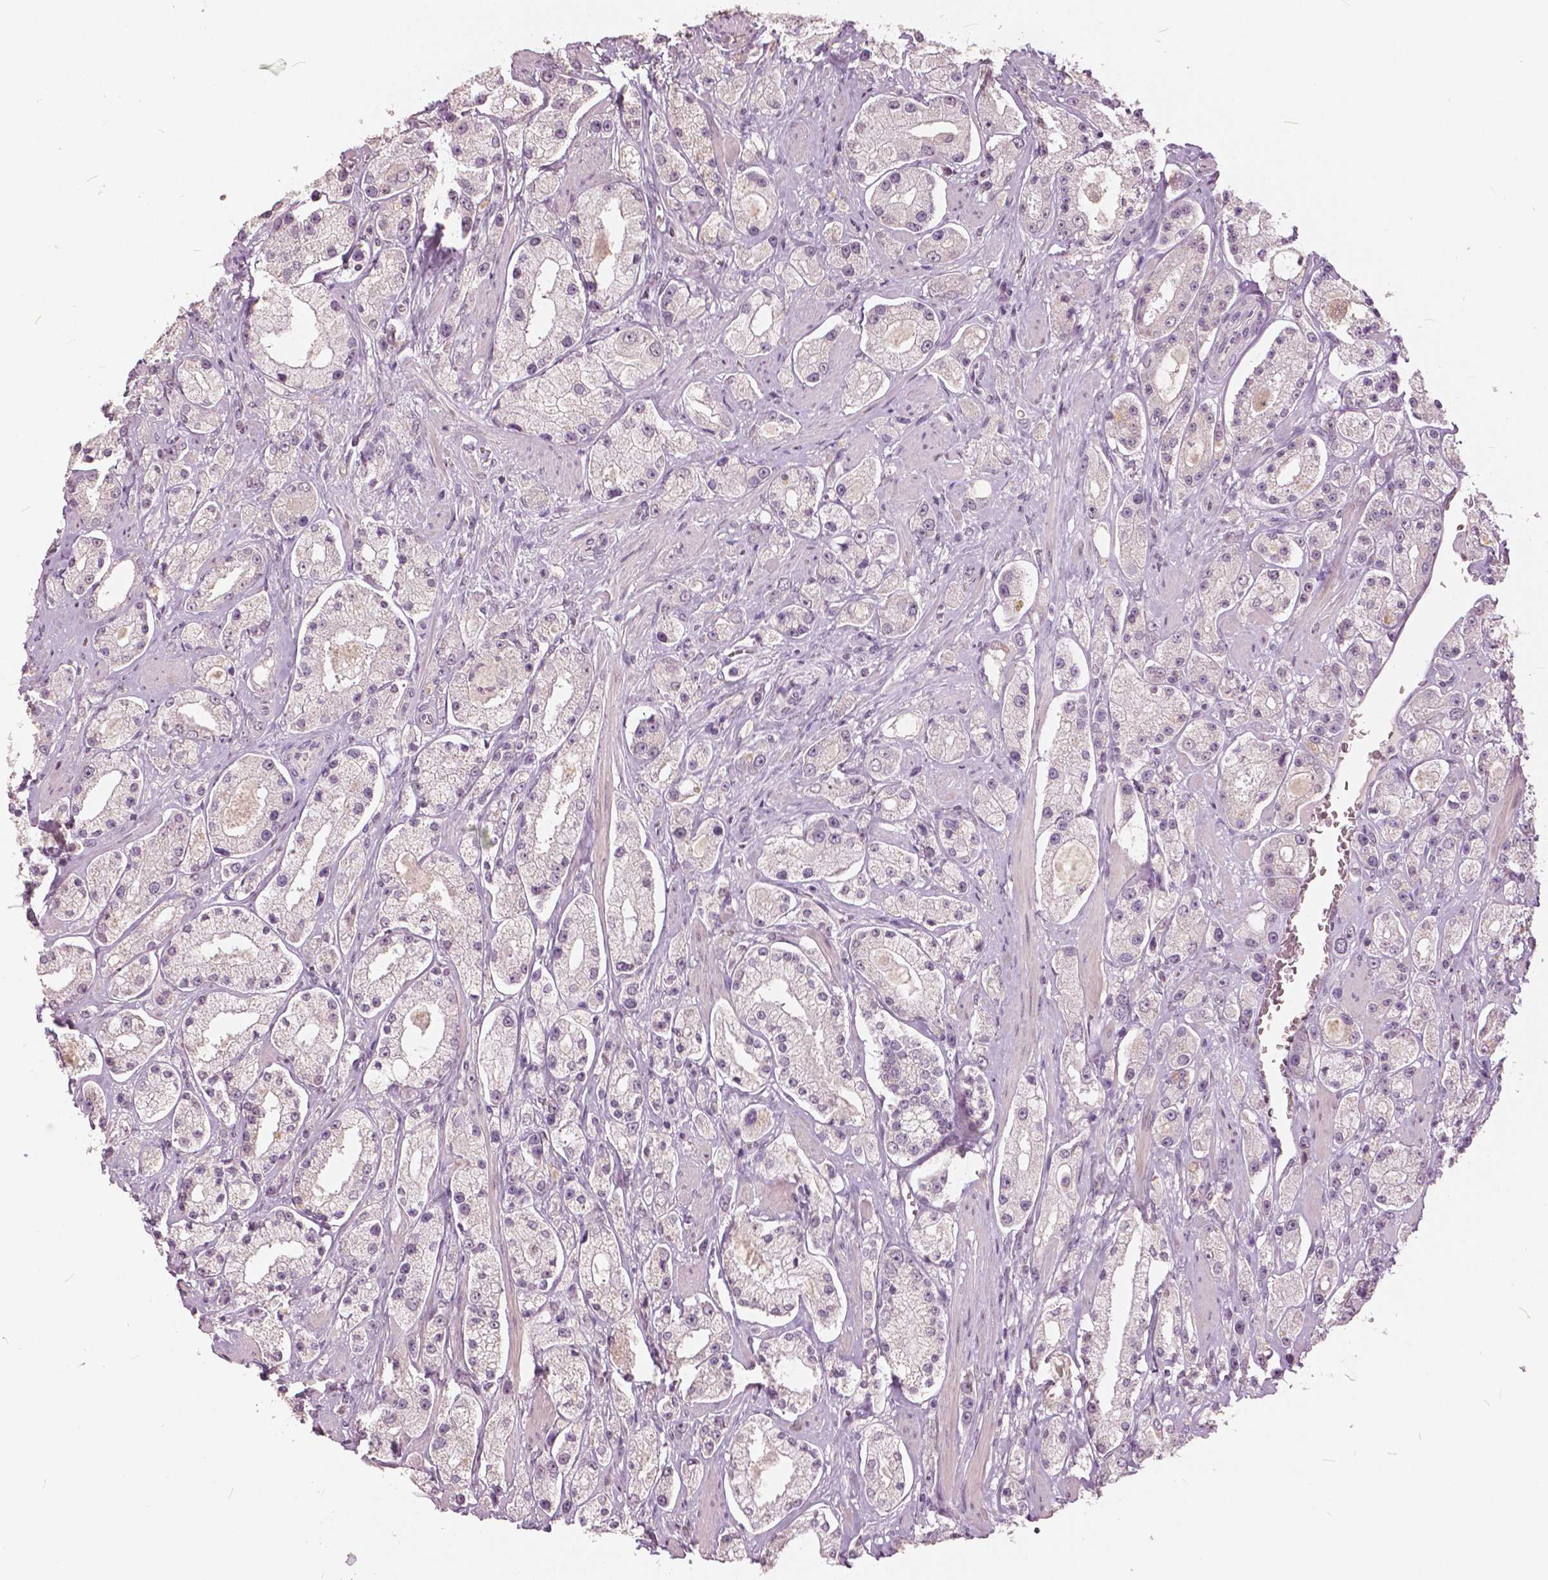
{"staining": {"intensity": "negative", "quantity": "none", "location": "none"}, "tissue": "prostate cancer", "cell_type": "Tumor cells", "image_type": "cancer", "snomed": [{"axis": "morphology", "description": "Adenocarcinoma, High grade"}, {"axis": "topography", "description": "Prostate"}], "caption": "This micrograph is of prostate cancer (adenocarcinoma (high-grade)) stained with immunohistochemistry (IHC) to label a protein in brown with the nuclei are counter-stained blue. There is no positivity in tumor cells.", "gene": "NANOG", "patient": {"sex": "male", "age": 67}}